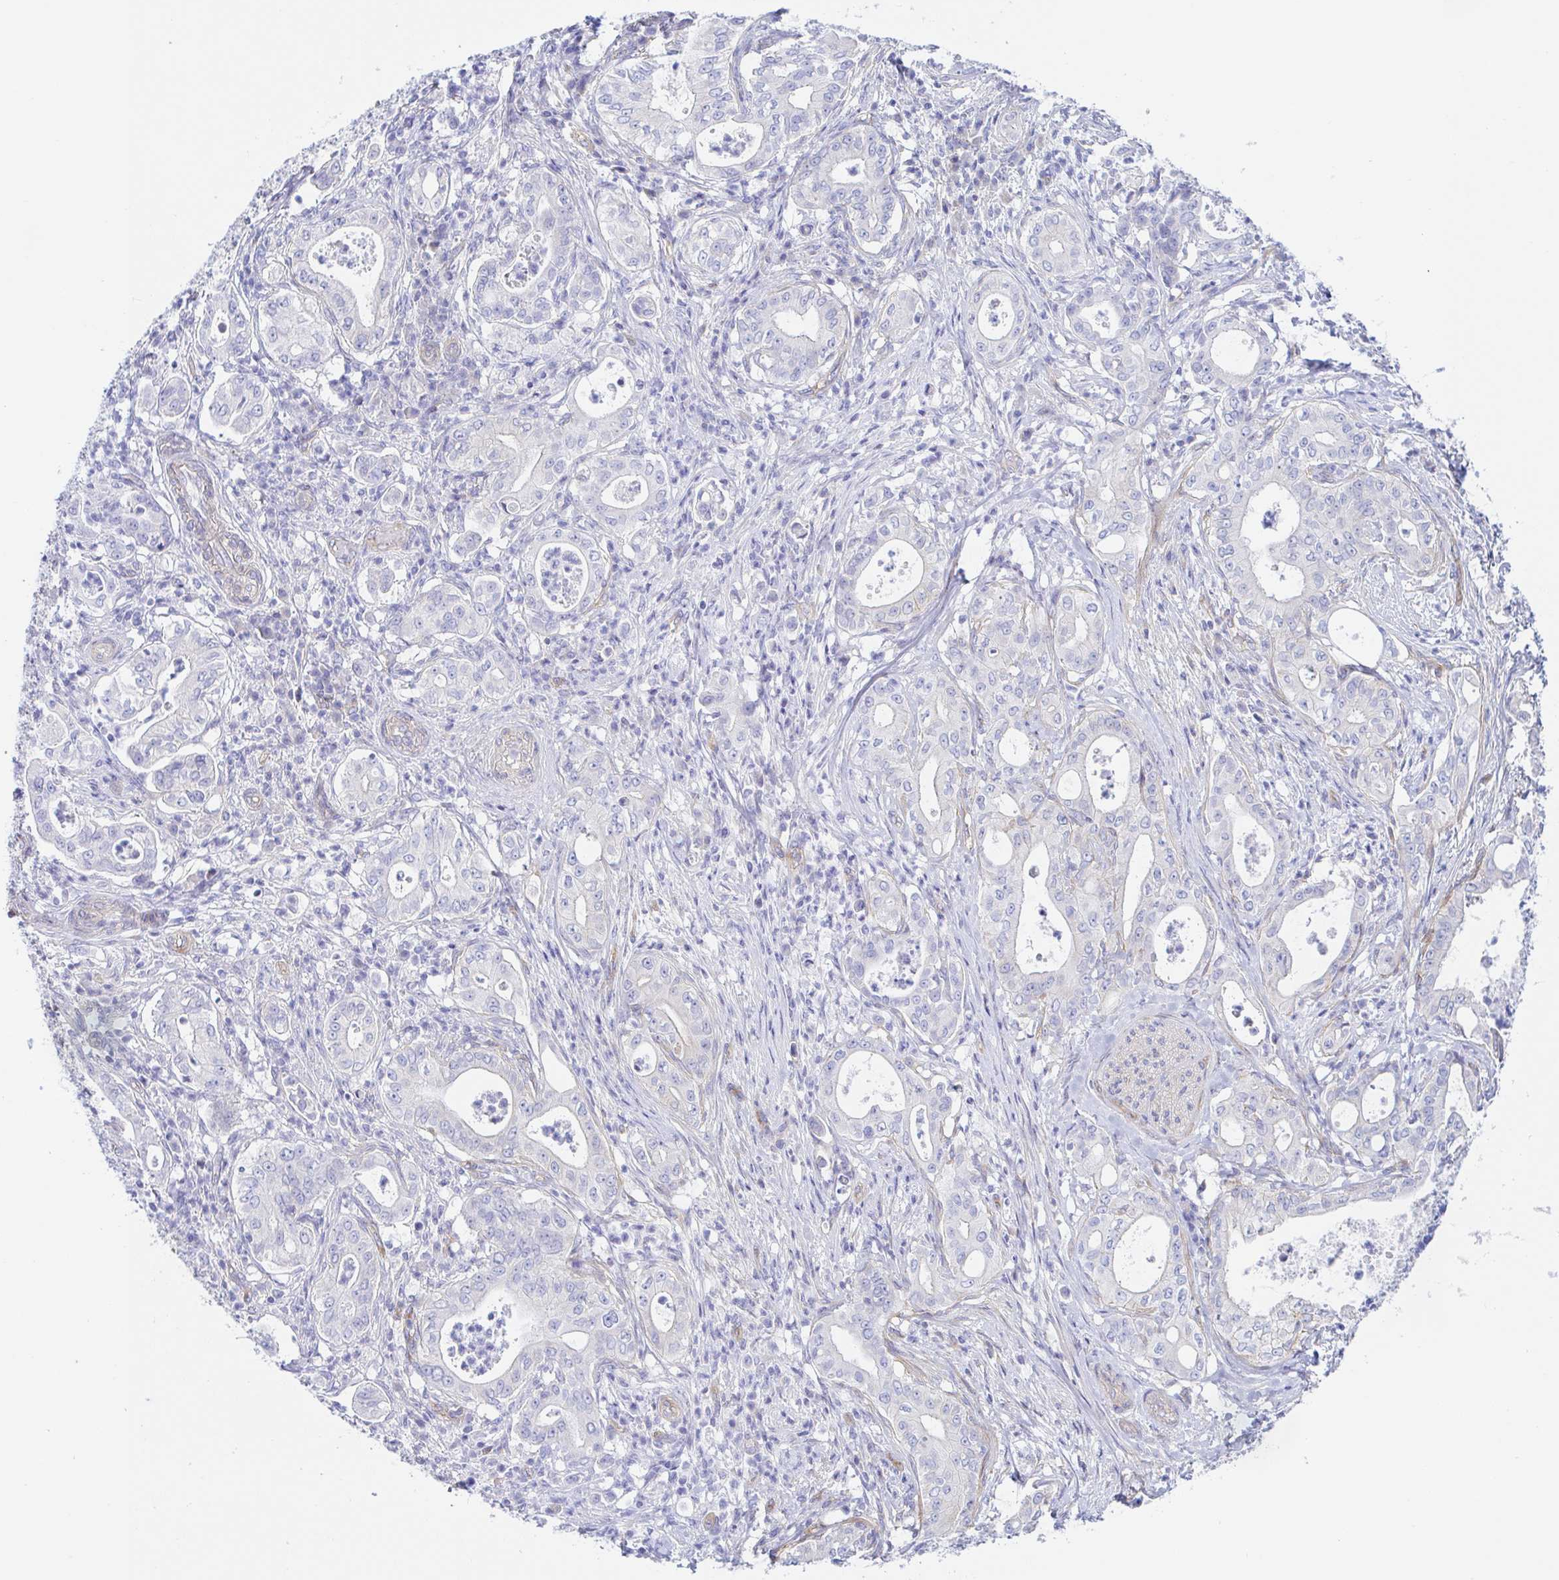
{"staining": {"intensity": "negative", "quantity": "none", "location": "none"}, "tissue": "pancreatic cancer", "cell_type": "Tumor cells", "image_type": "cancer", "snomed": [{"axis": "morphology", "description": "Adenocarcinoma, NOS"}, {"axis": "topography", "description": "Pancreas"}], "caption": "Human pancreatic adenocarcinoma stained for a protein using immunohistochemistry (IHC) shows no positivity in tumor cells.", "gene": "ARL4D", "patient": {"sex": "male", "age": 71}}